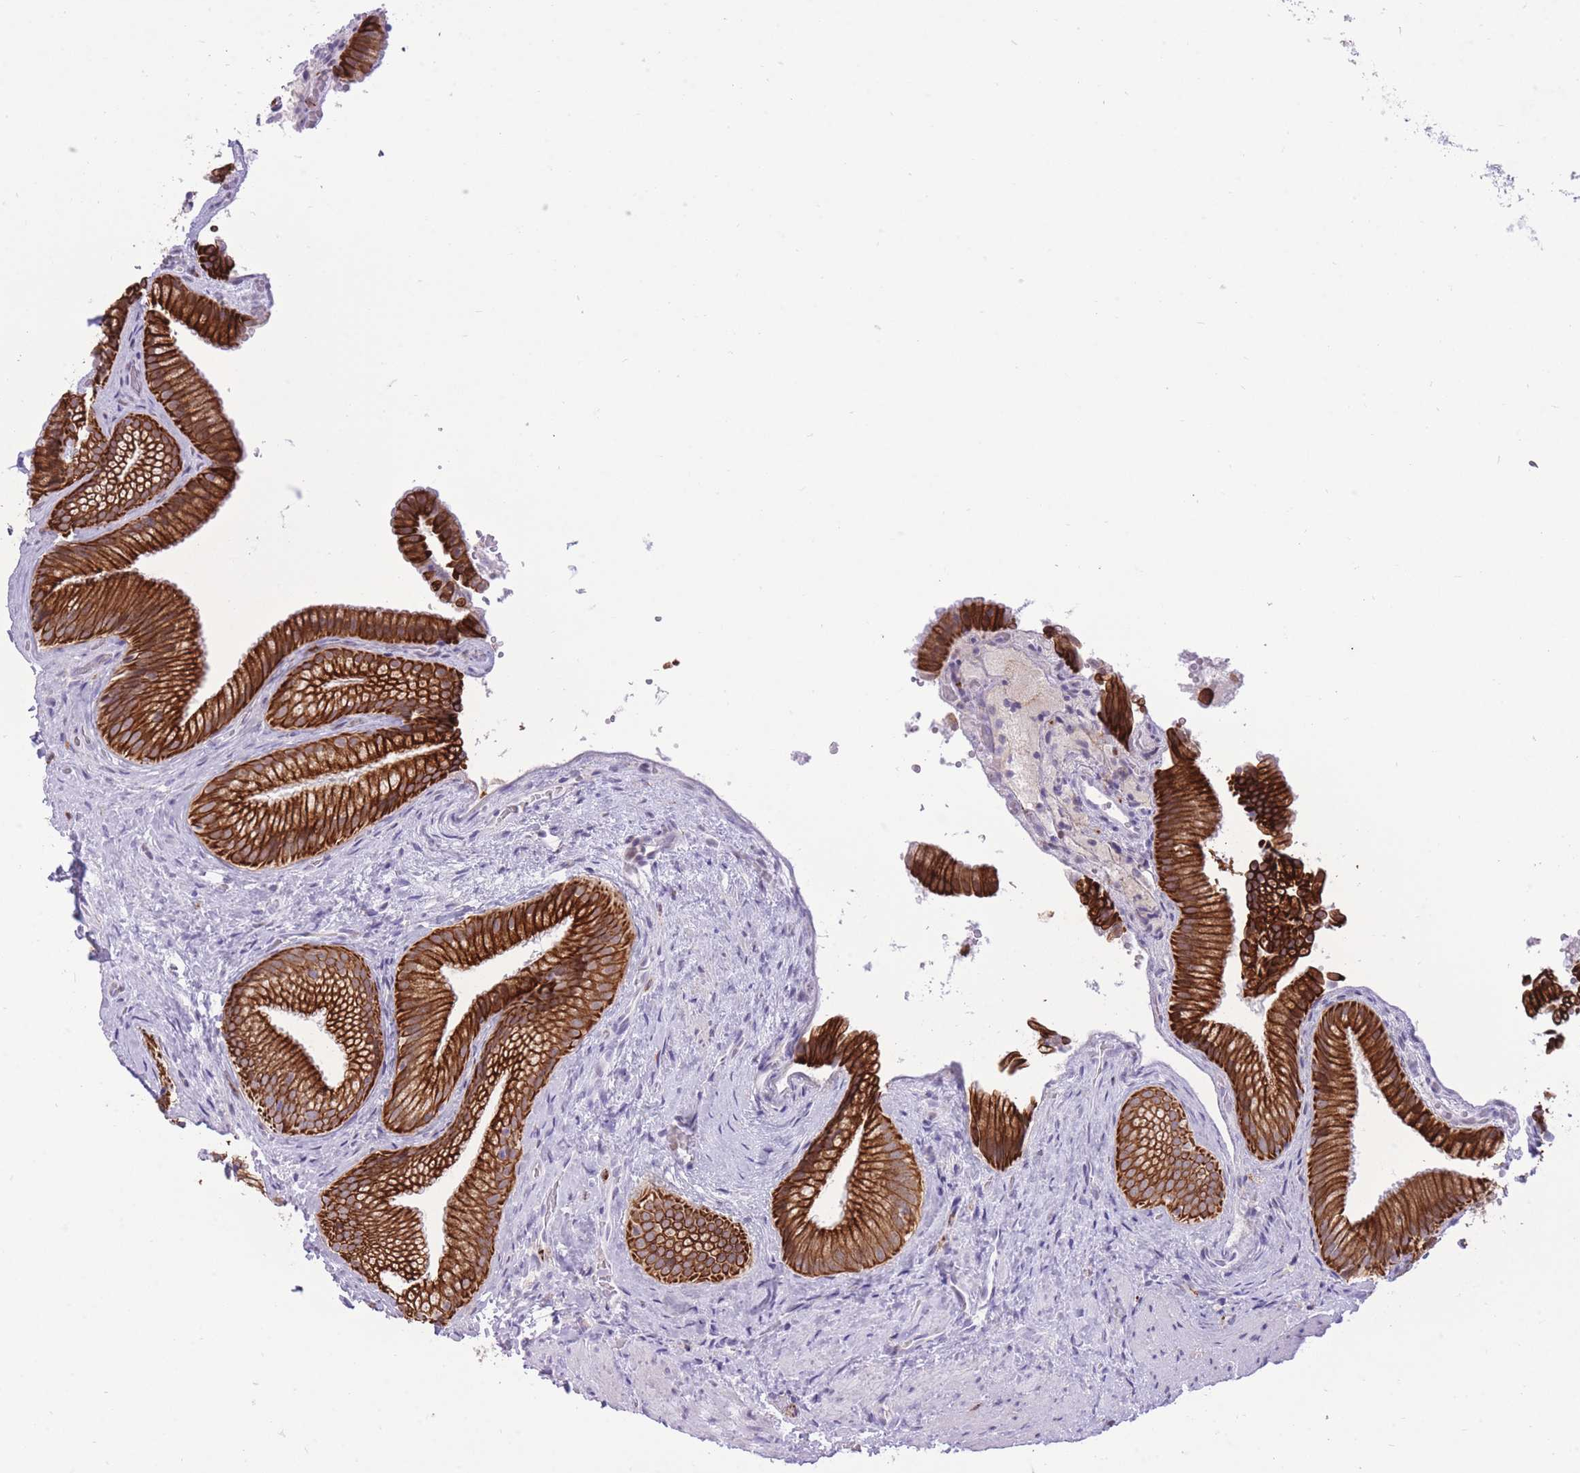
{"staining": {"intensity": "strong", "quantity": ">75%", "location": "cytoplasmic/membranous"}, "tissue": "gallbladder", "cell_type": "Glandular cells", "image_type": "normal", "snomed": [{"axis": "morphology", "description": "Normal tissue, NOS"}, {"axis": "morphology", "description": "Inflammation, NOS"}, {"axis": "topography", "description": "Gallbladder"}], "caption": "Protein expression analysis of benign human gallbladder reveals strong cytoplasmic/membranous positivity in approximately >75% of glandular cells. (DAB = brown stain, brightfield microscopy at high magnification).", "gene": "MEIS3", "patient": {"sex": "male", "age": 51}}